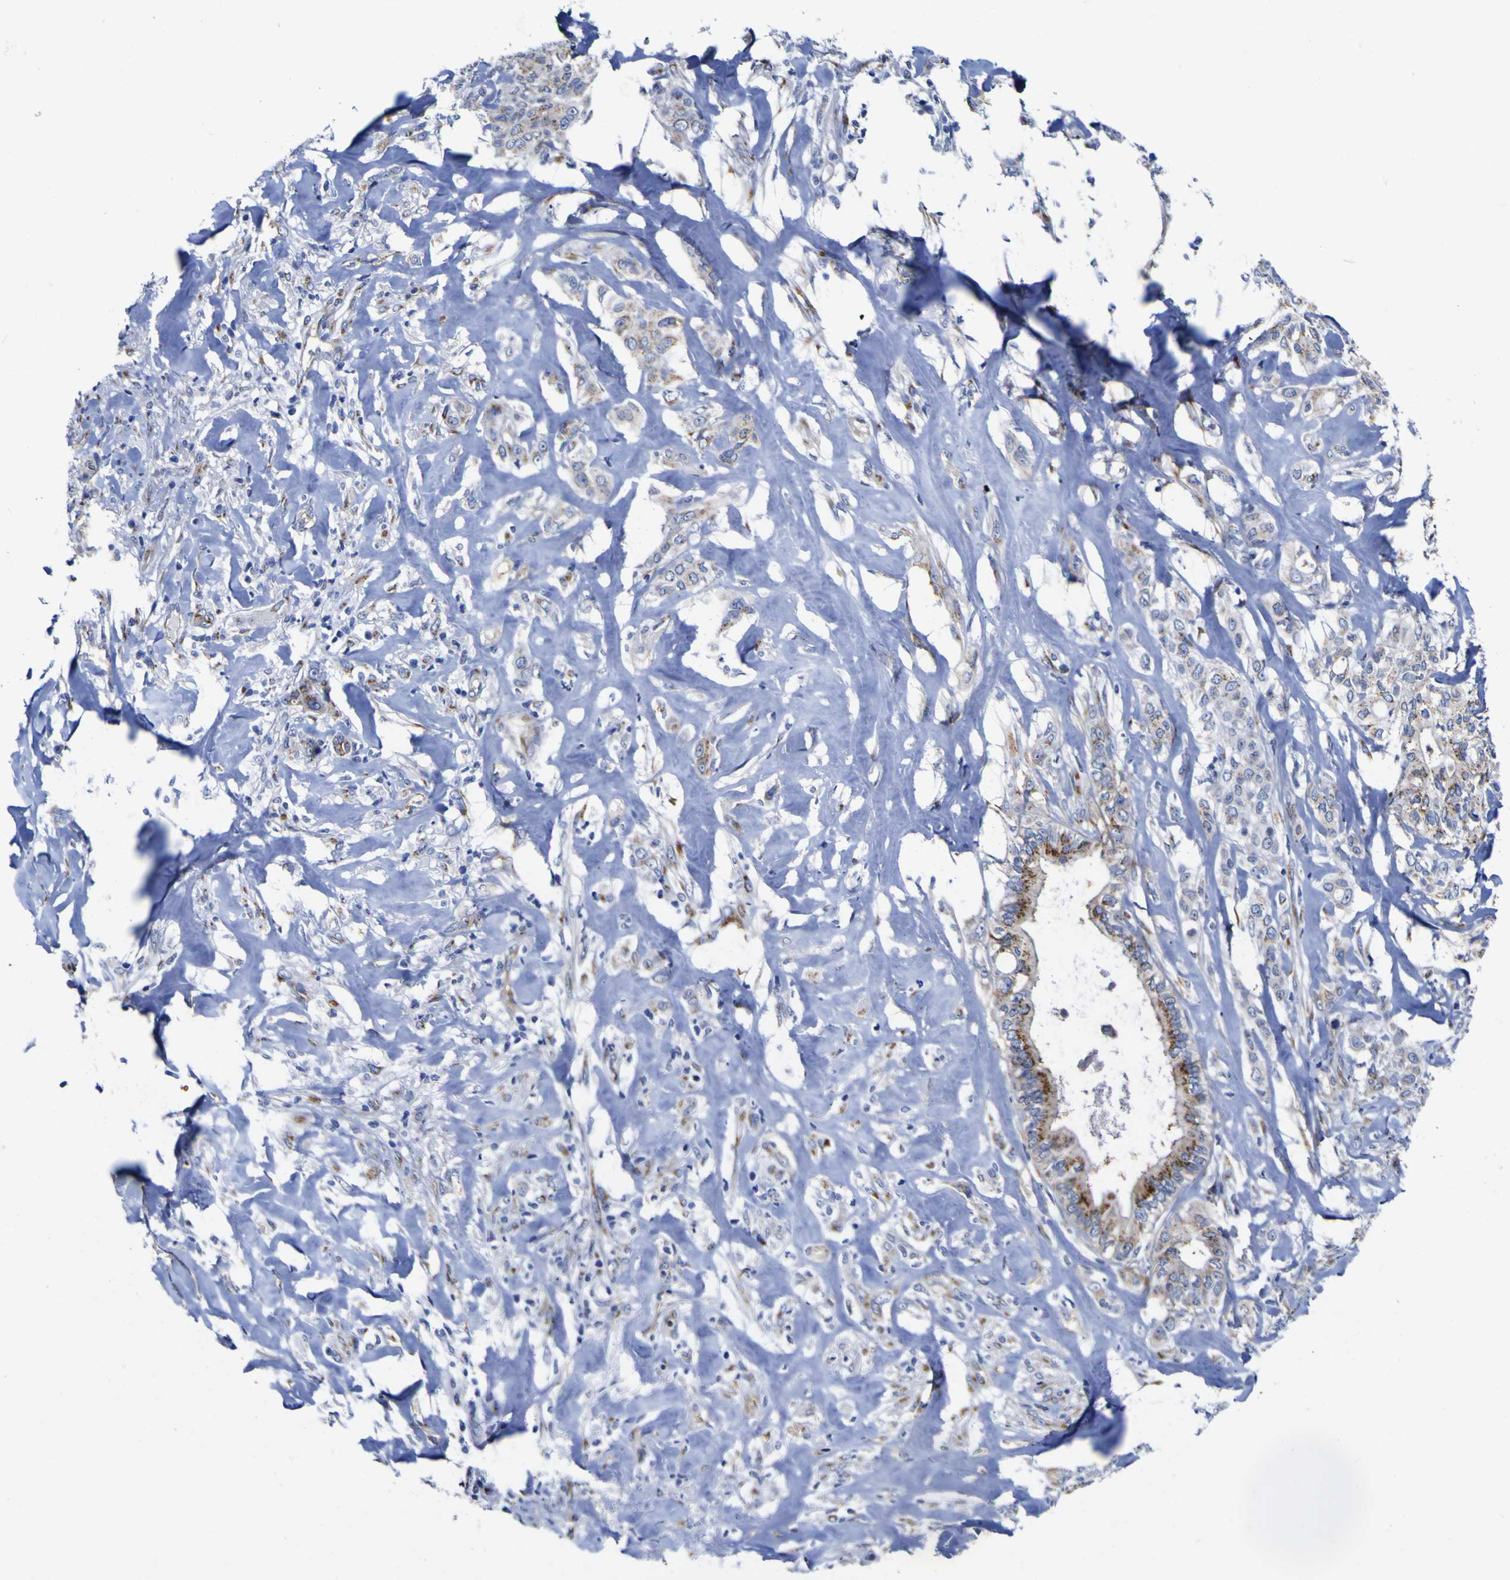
{"staining": {"intensity": "strong", "quantity": "25%-75%", "location": "cytoplasmic/membranous"}, "tissue": "liver cancer", "cell_type": "Tumor cells", "image_type": "cancer", "snomed": [{"axis": "morphology", "description": "Cholangiocarcinoma"}, {"axis": "topography", "description": "Liver"}], "caption": "Cholangiocarcinoma (liver) tissue reveals strong cytoplasmic/membranous staining in about 25%-75% of tumor cells, visualized by immunohistochemistry.", "gene": "GOLM1", "patient": {"sex": "female", "age": 67}}